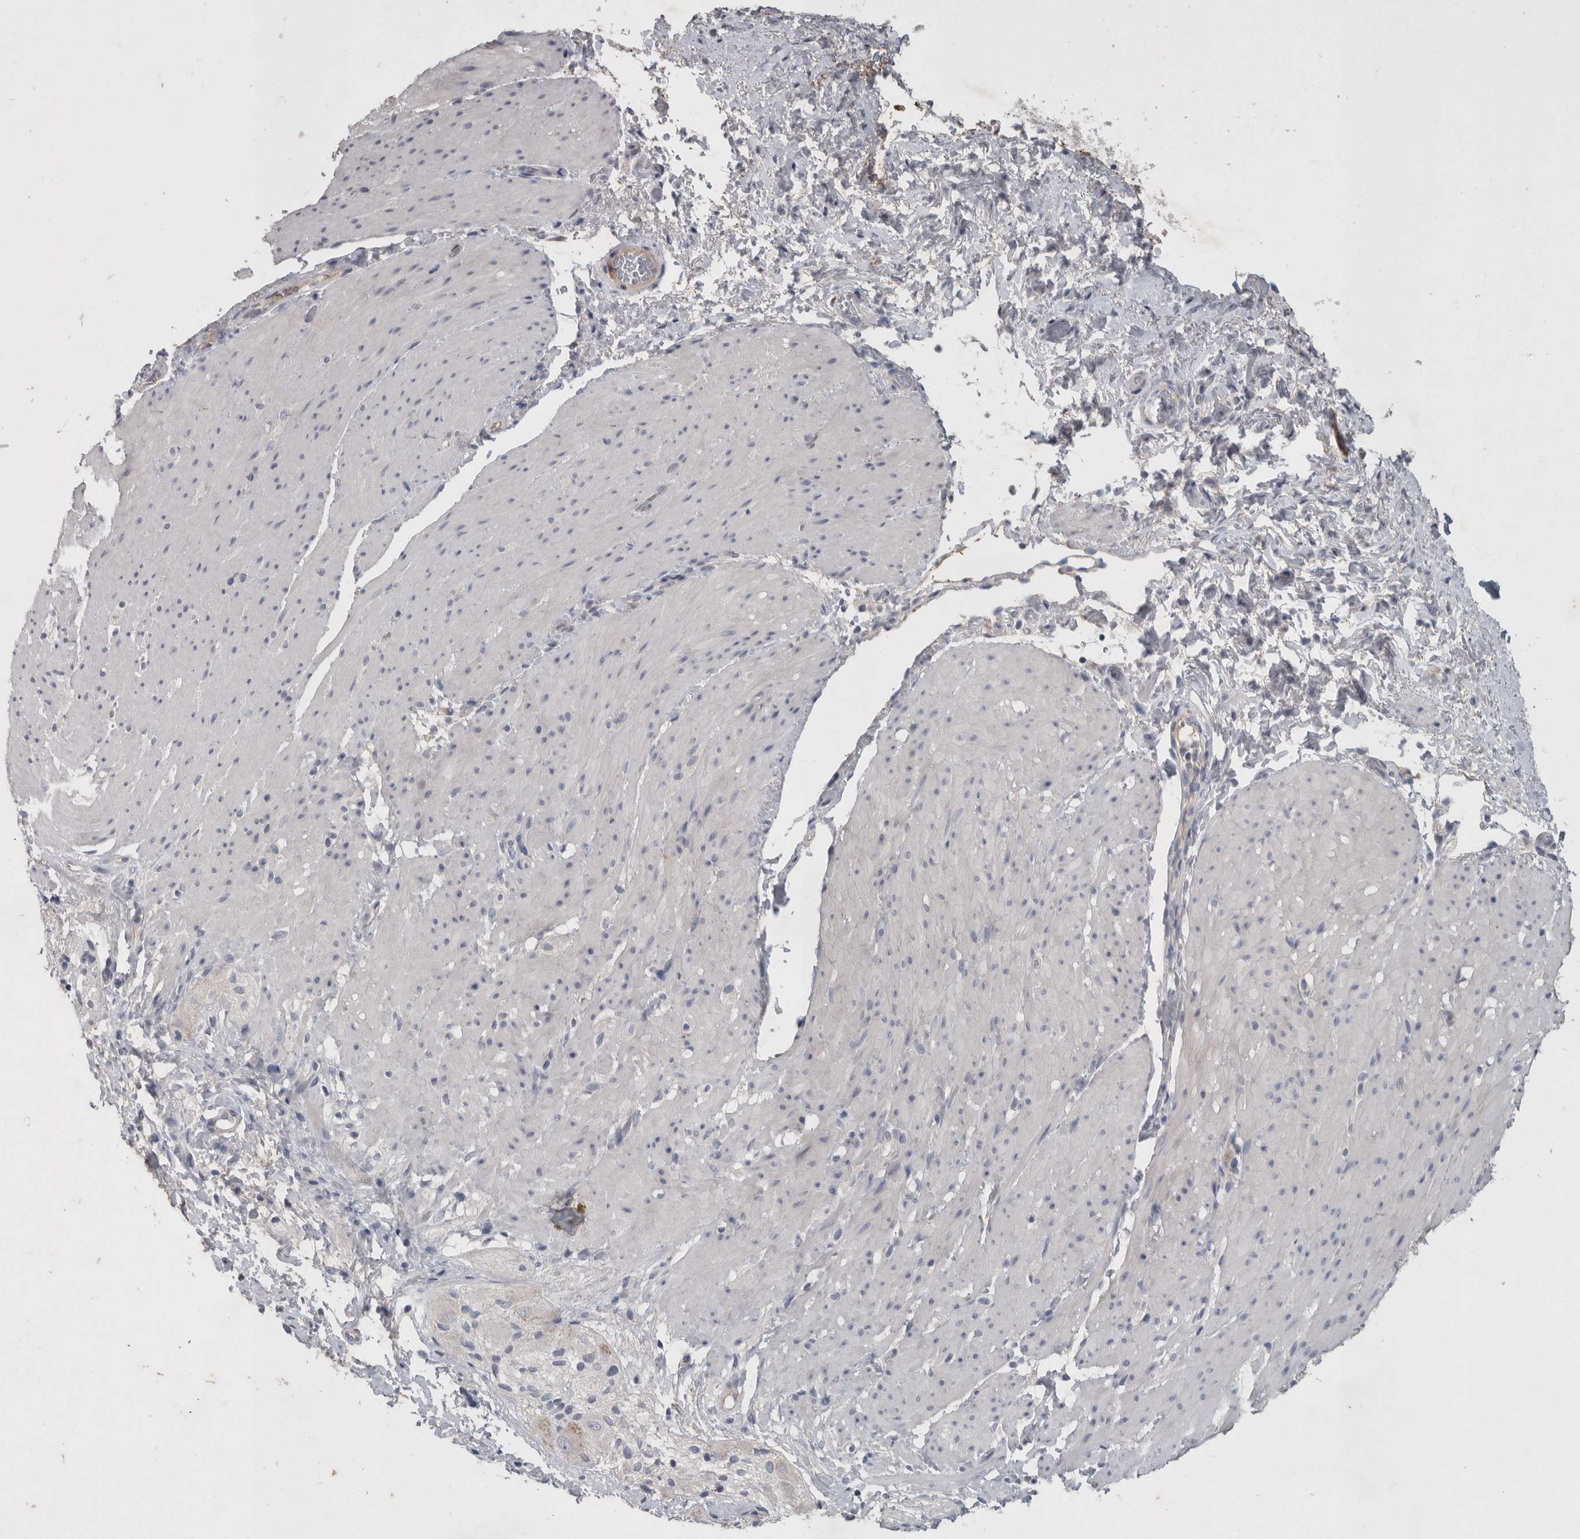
{"staining": {"intensity": "negative", "quantity": "none", "location": "none"}, "tissue": "smooth muscle", "cell_type": "Smooth muscle cells", "image_type": "normal", "snomed": [{"axis": "morphology", "description": "Normal tissue, NOS"}, {"axis": "topography", "description": "Smooth muscle"}, {"axis": "topography", "description": "Small intestine"}], "caption": "Immunohistochemical staining of unremarkable human smooth muscle displays no significant expression in smooth muscle cells.", "gene": "SLC22A11", "patient": {"sex": "female", "age": 84}}